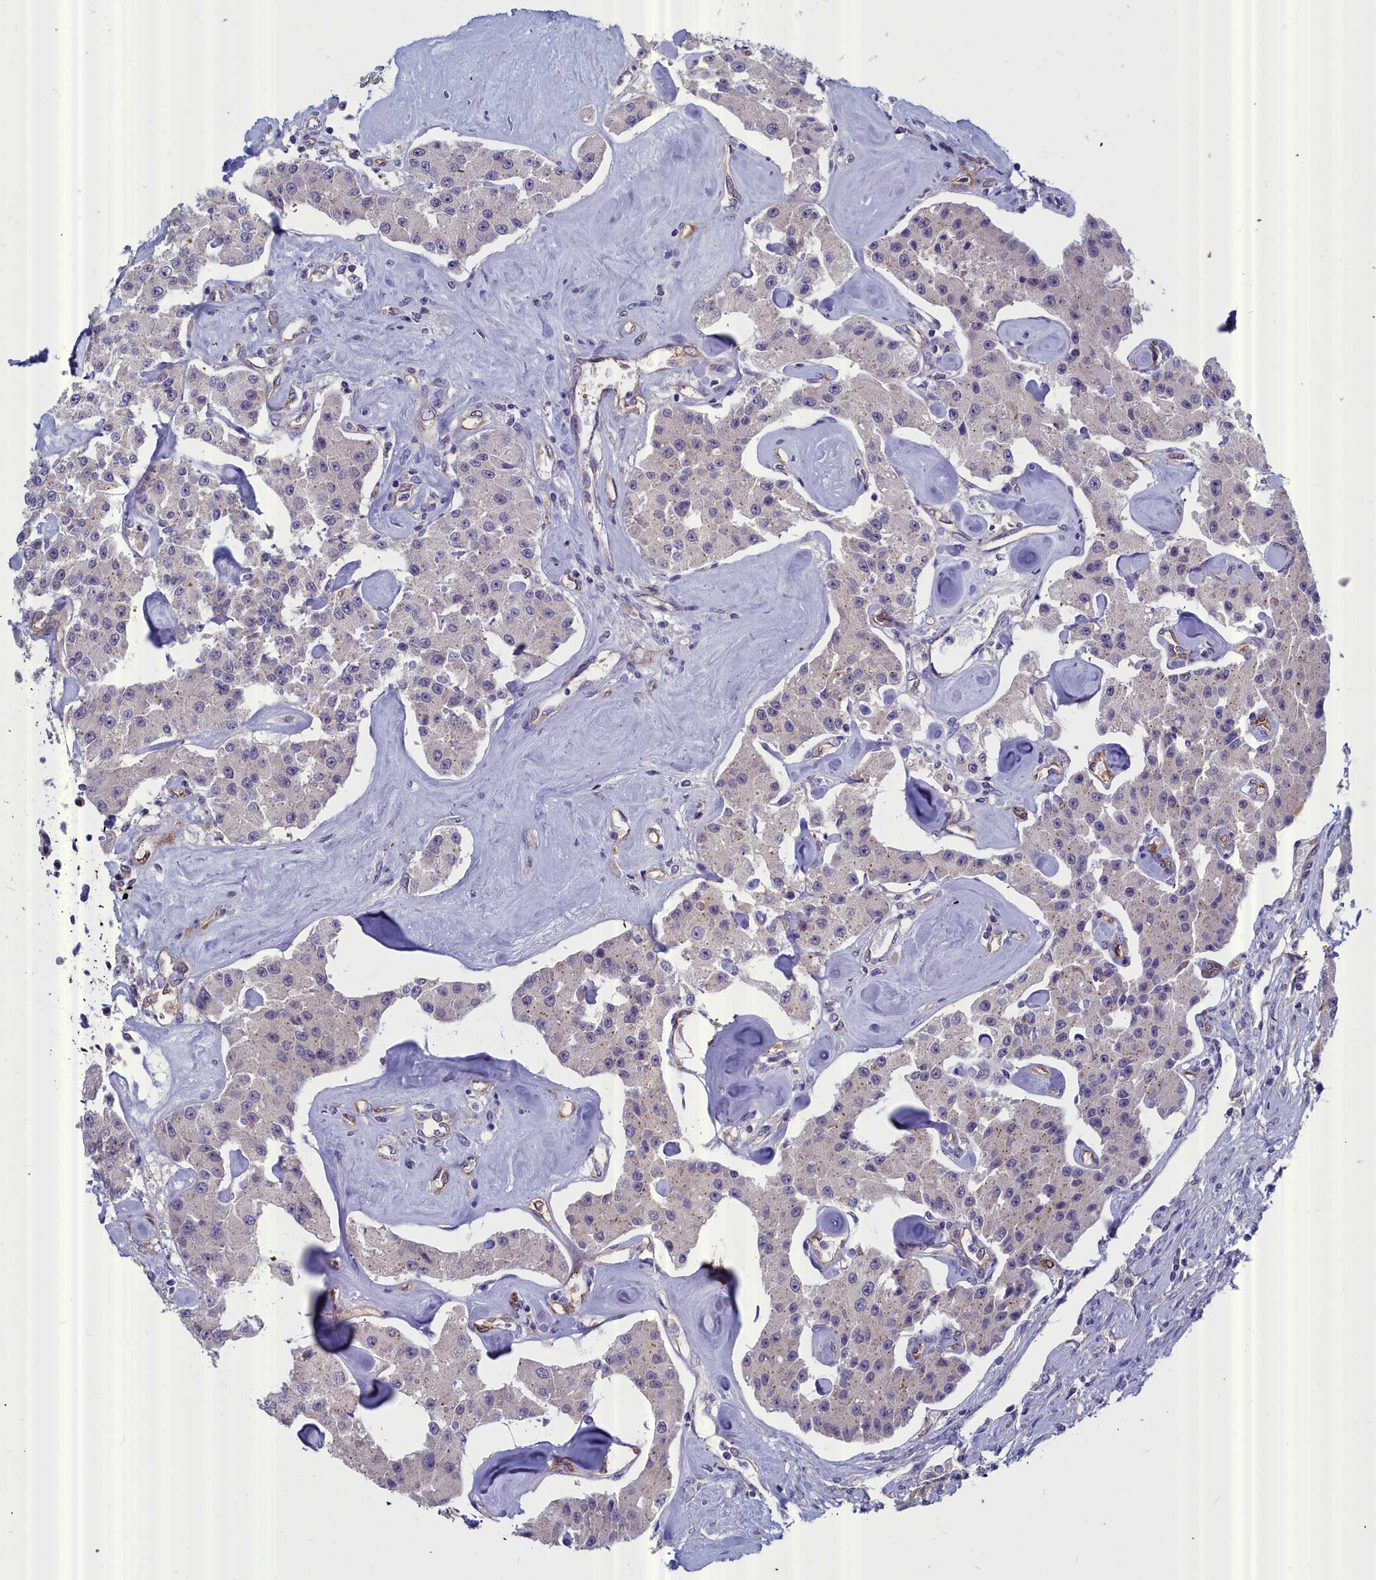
{"staining": {"intensity": "negative", "quantity": "none", "location": "none"}, "tissue": "carcinoid", "cell_type": "Tumor cells", "image_type": "cancer", "snomed": [{"axis": "morphology", "description": "Carcinoid, malignant, NOS"}, {"axis": "topography", "description": "Pancreas"}], "caption": "DAB (3,3'-diaminobenzidine) immunohistochemical staining of human carcinoid exhibits no significant staining in tumor cells.", "gene": "RDX", "patient": {"sex": "male", "age": 41}}